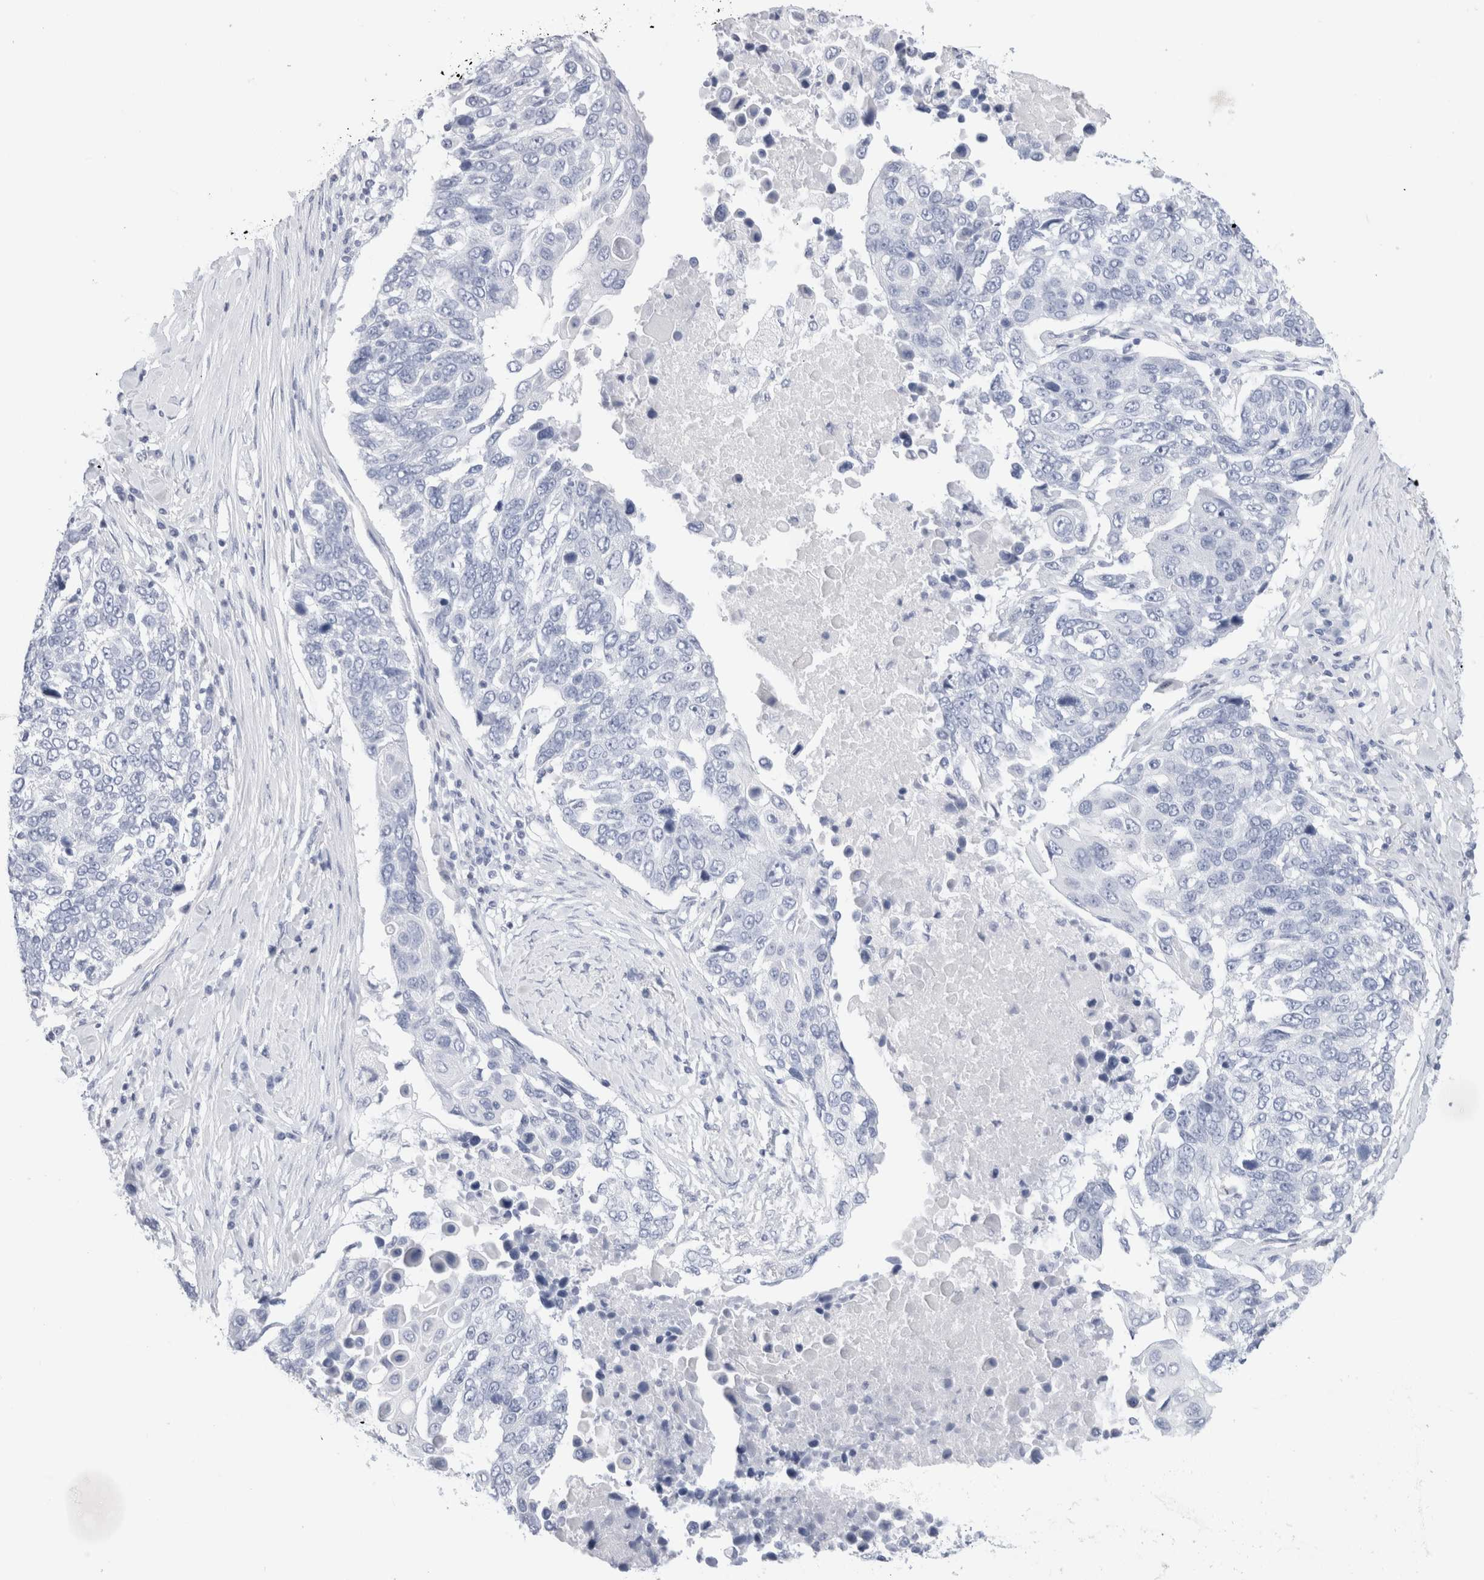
{"staining": {"intensity": "negative", "quantity": "none", "location": "none"}, "tissue": "lung cancer", "cell_type": "Tumor cells", "image_type": "cancer", "snomed": [{"axis": "morphology", "description": "Squamous cell carcinoma, NOS"}, {"axis": "topography", "description": "Lung"}], "caption": "A high-resolution histopathology image shows IHC staining of lung cancer (squamous cell carcinoma), which reveals no significant staining in tumor cells.", "gene": "ECHDC2", "patient": {"sex": "male", "age": 66}}